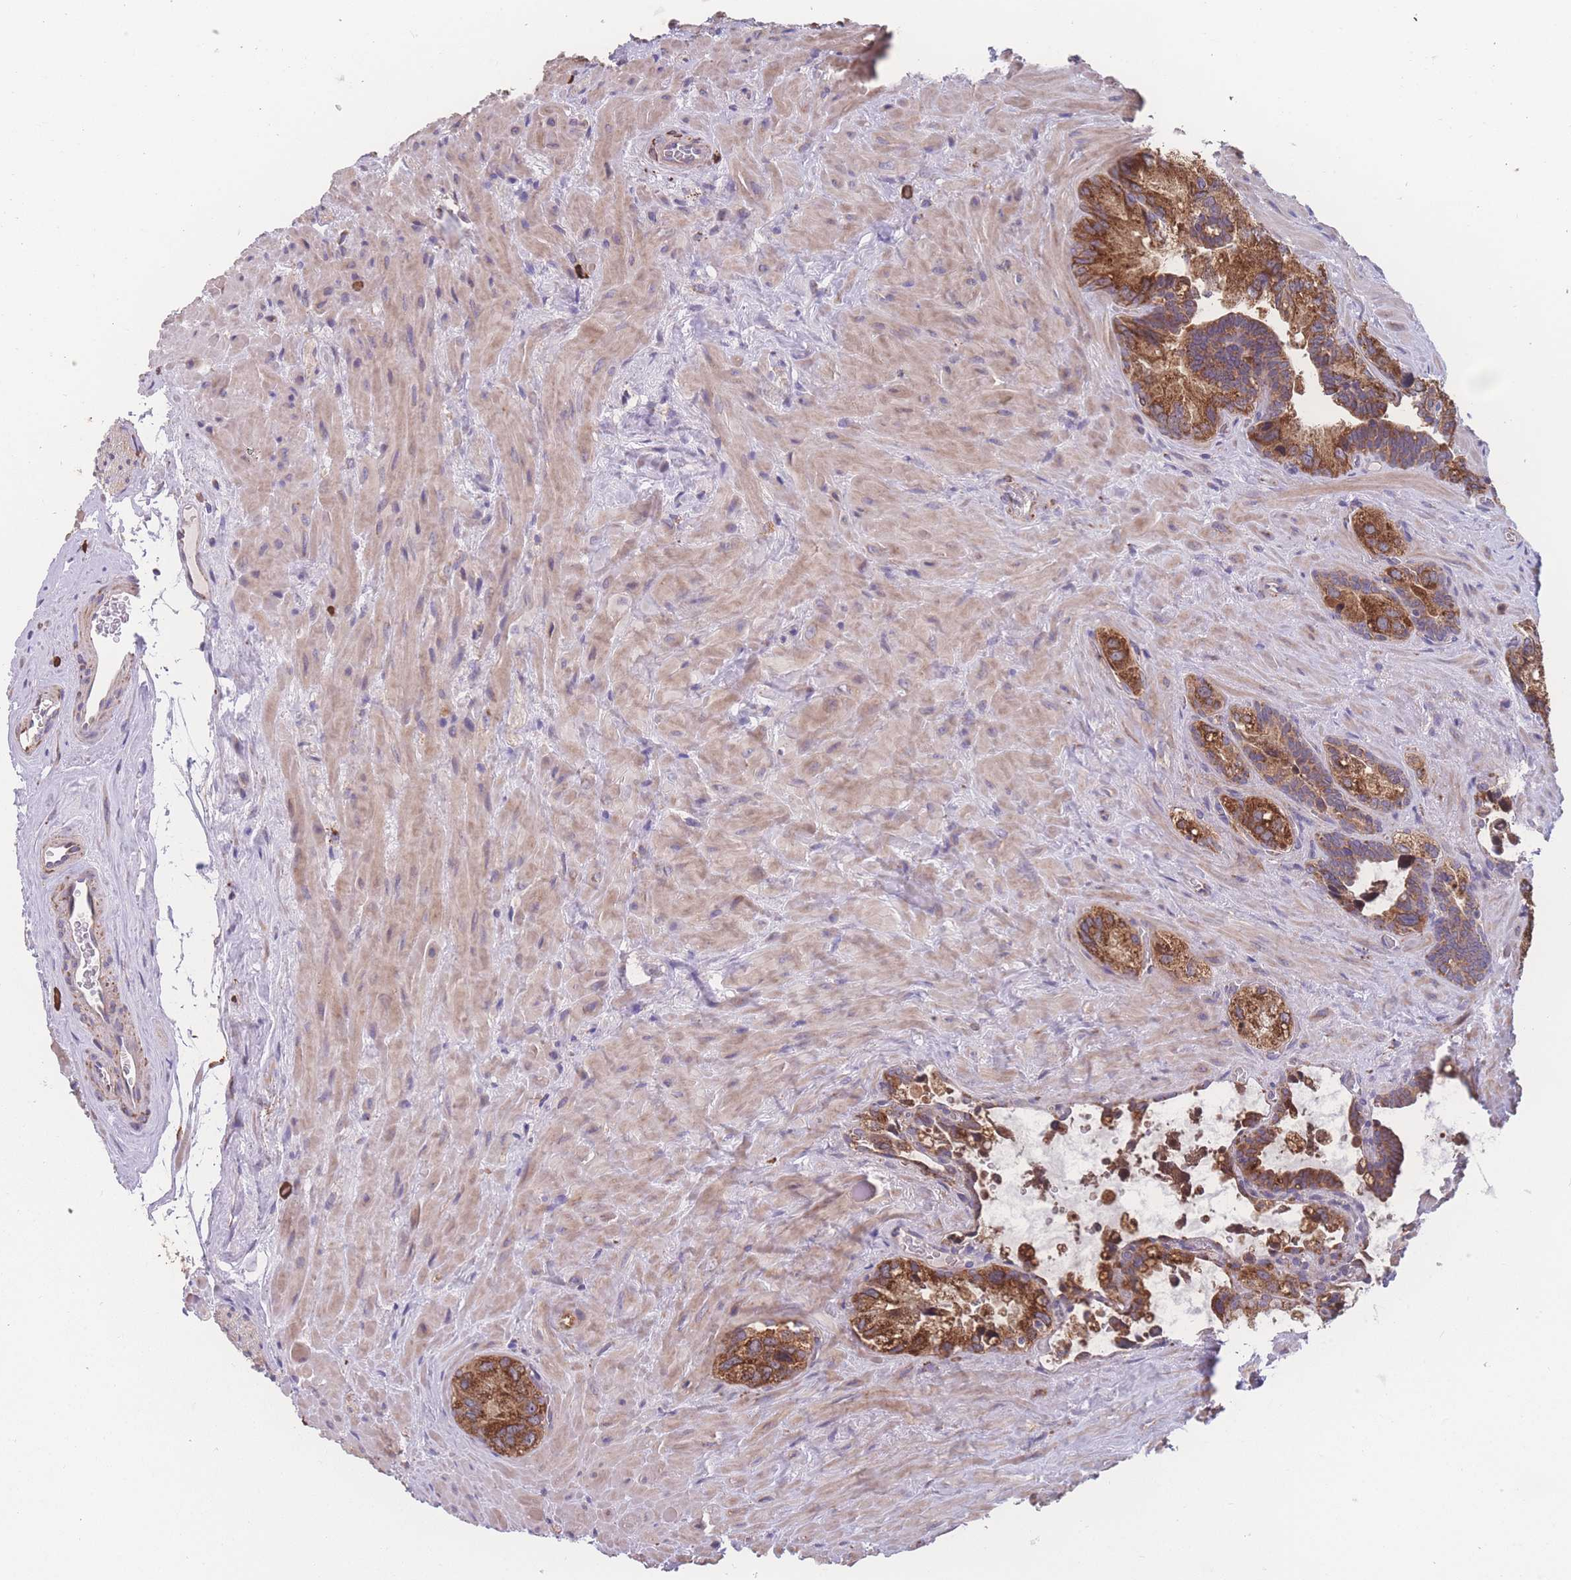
{"staining": {"intensity": "strong", "quantity": ">75%", "location": "cytoplasmic/membranous"}, "tissue": "seminal vesicle", "cell_type": "Glandular cells", "image_type": "normal", "snomed": [{"axis": "morphology", "description": "Normal tissue, NOS"}, {"axis": "topography", "description": "Seminal veicle"}], "caption": "High-magnification brightfield microscopy of benign seminal vesicle stained with DAB (brown) and counterstained with hematoxylin (blue). glandular cells exhibit strong cytoplasmic/membranous positivity is appreciated in approximately>75% of cells.", "gene": "SGSM3", "patient": {"sex": "male", "age": 68}}